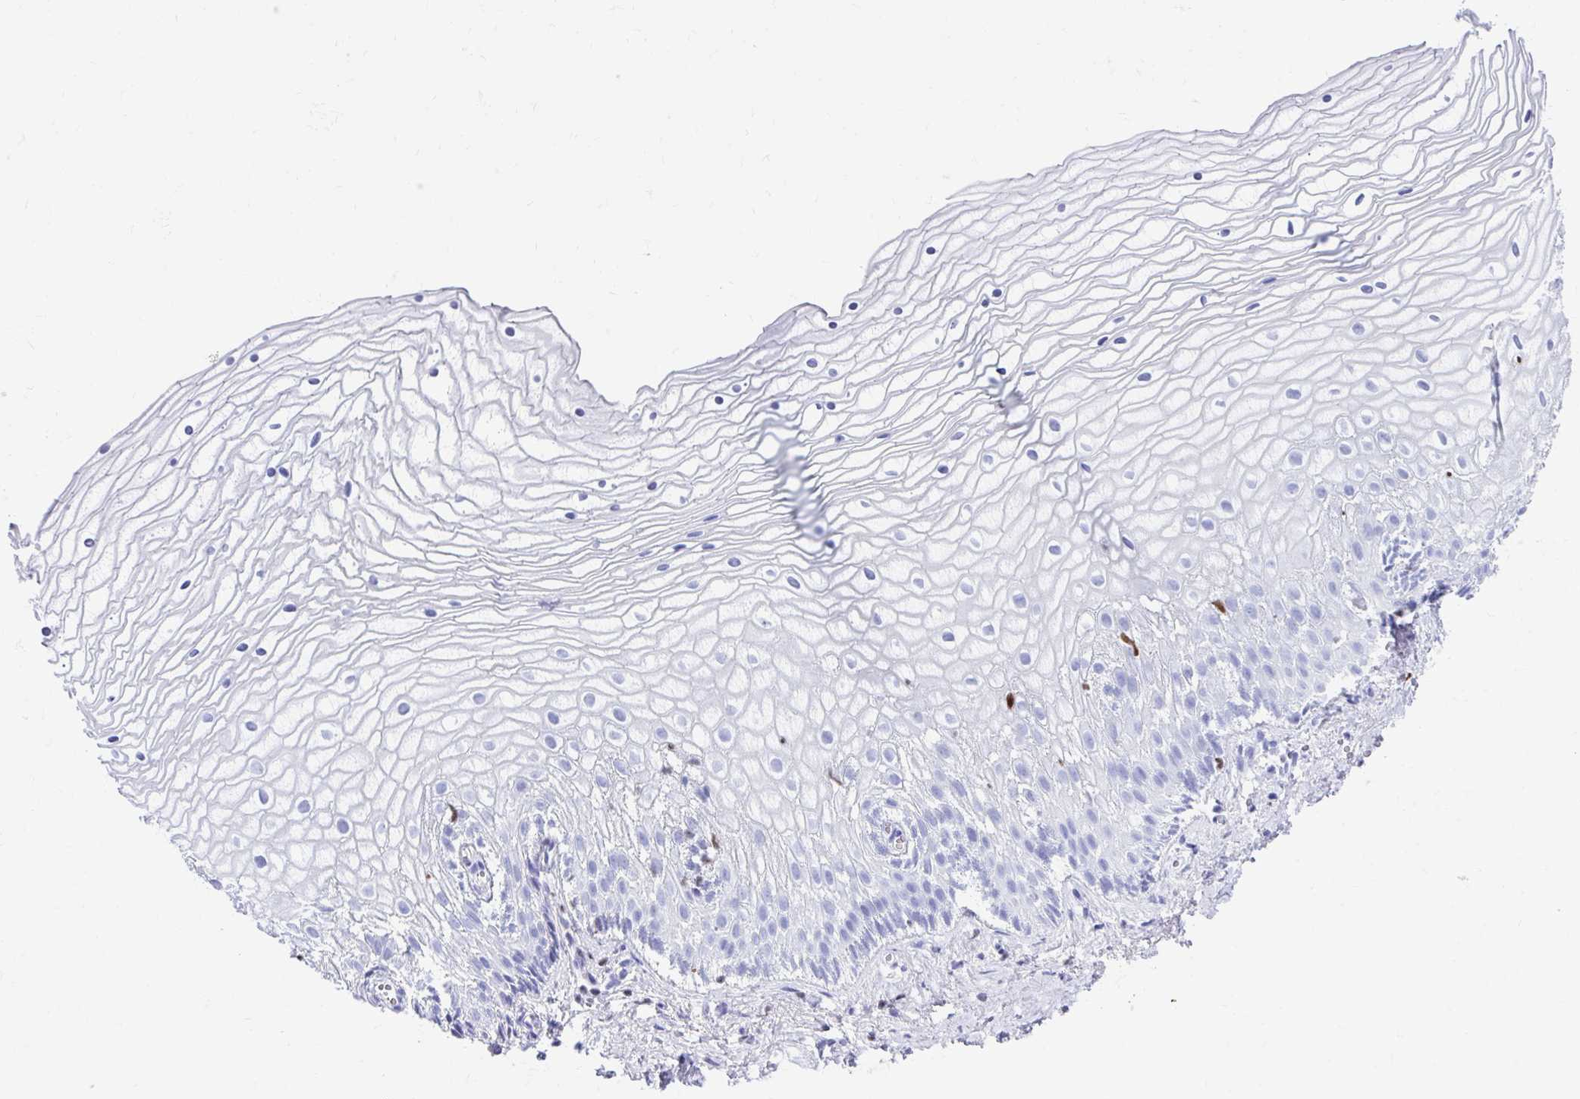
{"staining": {"intensity": "negative", "quantity": "none", "location": "none"}, "tissue": "vagina", "cell_type": "Squamous epithelial cells", "image_type": "normal", "snomed": [{"axis": "morphology", "description": "Normal tissue, NOS"}, {"axis": "topography", "description": "Vagina"}], "caption": "DAB (3,3'-diaminobenzidine) immunohistochemical staining of normal vagina demonstrates no significant expression in squamous epithelial cells.", "gene": "RUNX3", "patient": {"sex": "female", "age": 56}}